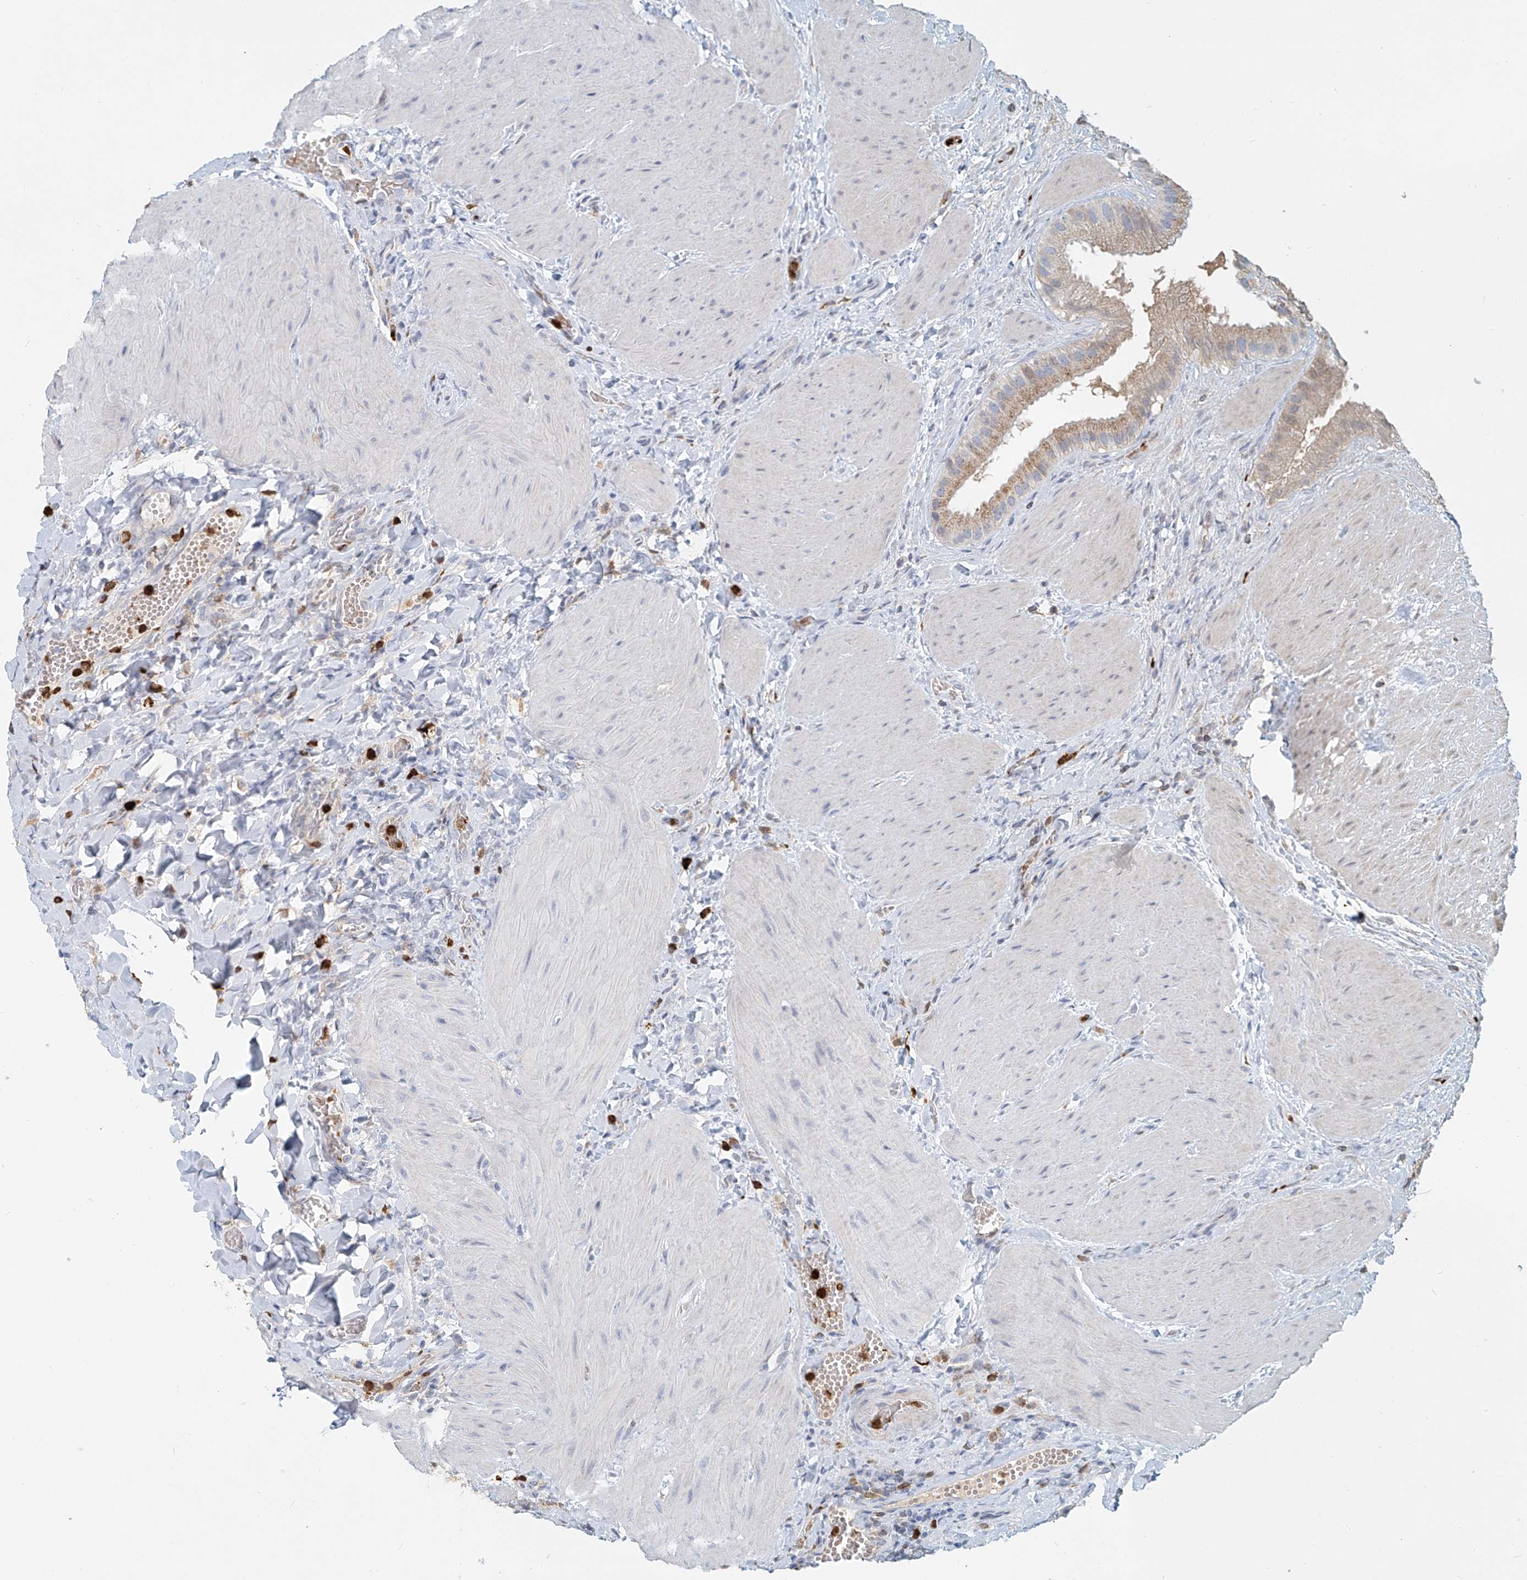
{"staining": {"intensity": "moderate", "quantity": ">75%", "location": "cytoplasmic/membranous"}, "tissue": "gallbladder", "cell_type": "Glandular cells", "image_type": "normal", "snomed": [{"axis": "morphology", "description": "Normal tissue, NOS"}, {"axis": "topography", "description": "Gallbladder"}], "caption": "Gallbladder stained with IHC exhibits moderate cytoplasmic/membranous expression in approximately >75% of glandular cells. Immunohistochemistry (ihc) stains the protein of interest in brown and the nuclei are stained blue.", "gene": "PTPRA", "patient": {"sex": "male", "age": 55}}